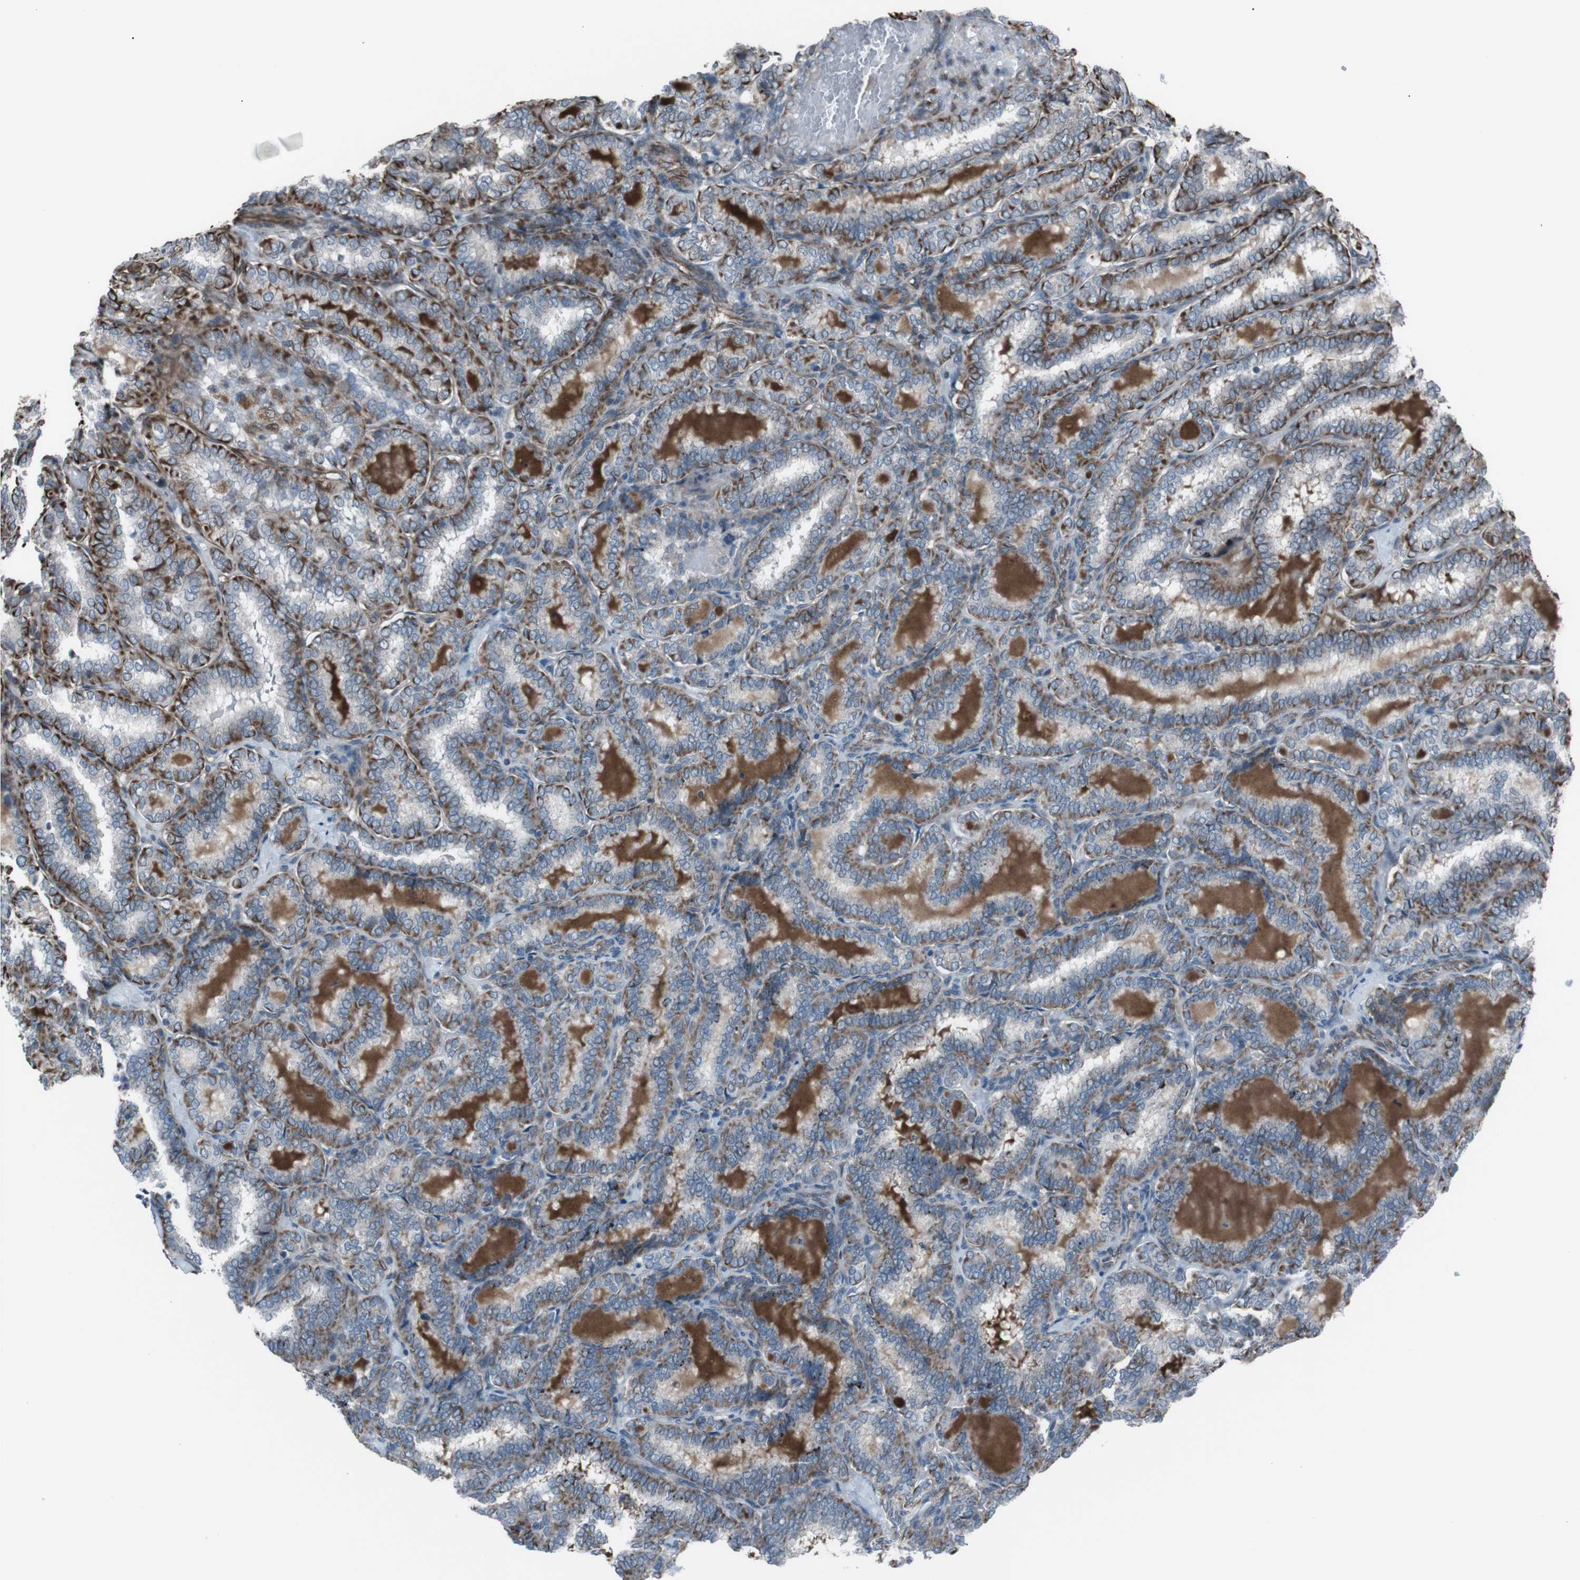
{"staining": {"intensity": "strong", "quantity": ">75%", "location": "cytoplasmic/membranous"}, "tissue": "thyroid cancer", "cell_type": "Tumor cells", "image_type": "cancer", "snomed": [{"axis": "morphology", "description": "Normal tissue, NOS"}, {"axis": "morphology", "description": "Papillary adenocarcinoma, NOS"}, {"axis": "topography", "description": "Thyroid gland"}], "caption": "Thyroid papillary adenocarcinoma tissue demonstrates strong cytoplasmic/membranous expression in about >75% of tumor cells, visualized by immunohistochemistry.", "gene": "TMEM141", "patient": {"sex": "female", "age": 30}}